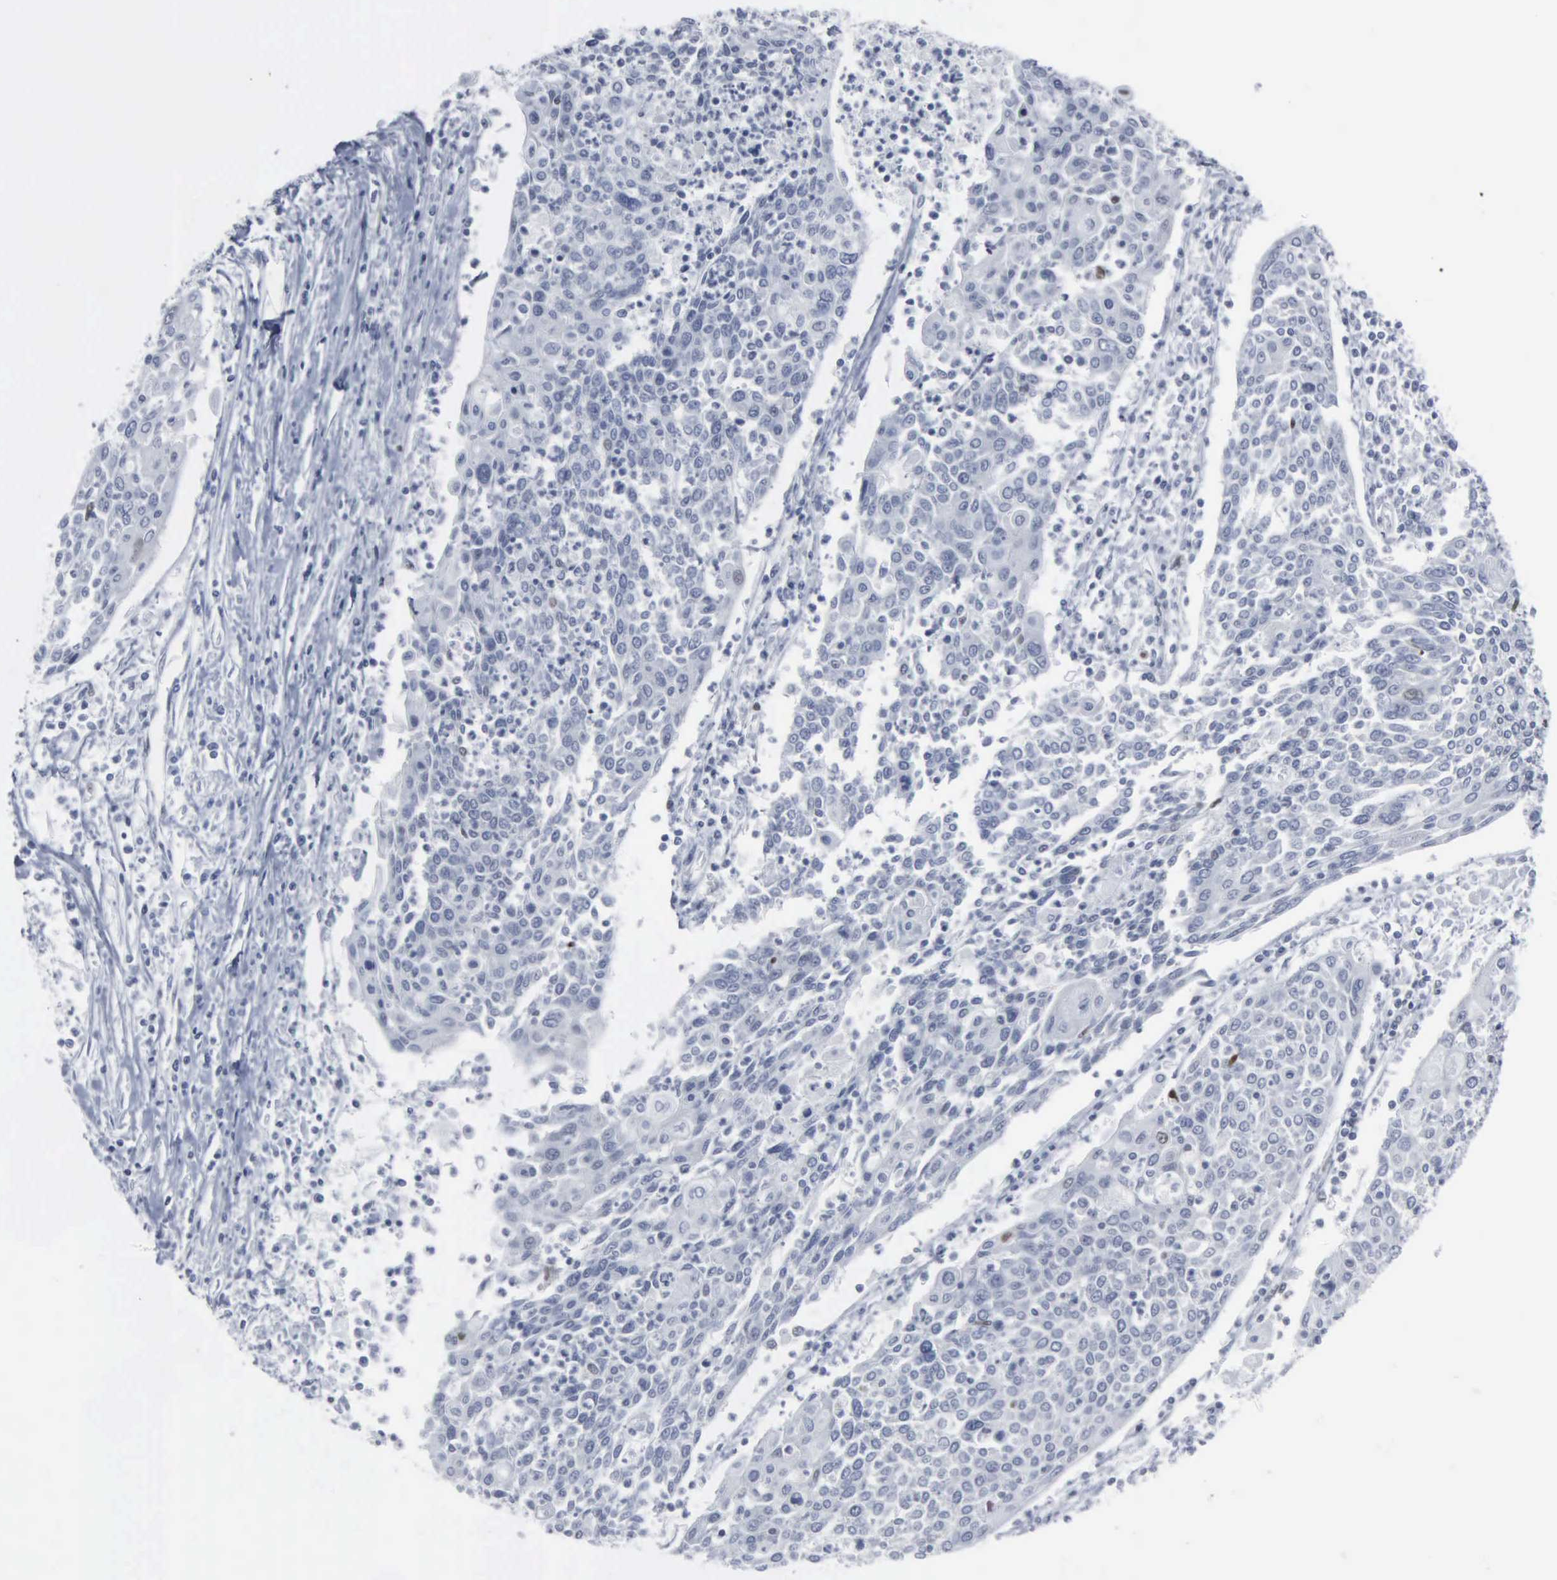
{"staining": {"intensity": "negative", "quantity": "none", "location": "none"}, "tissue": "cervical cancer", "cell_type": "Tumor cells", "image_type": "cancer", "snomed": [{"axis": "morphology", "description": "Squamous cell carcinoma, NOS"}, {"axis": "topography", "description": "Cervix"}], "caption": "The photomicrograph shows no significant expression in tumor cells of cervical cancer. Nuclei are stained in blue.", "gene": "CCND3", "patient": {"sex": "female", "age": 40}}